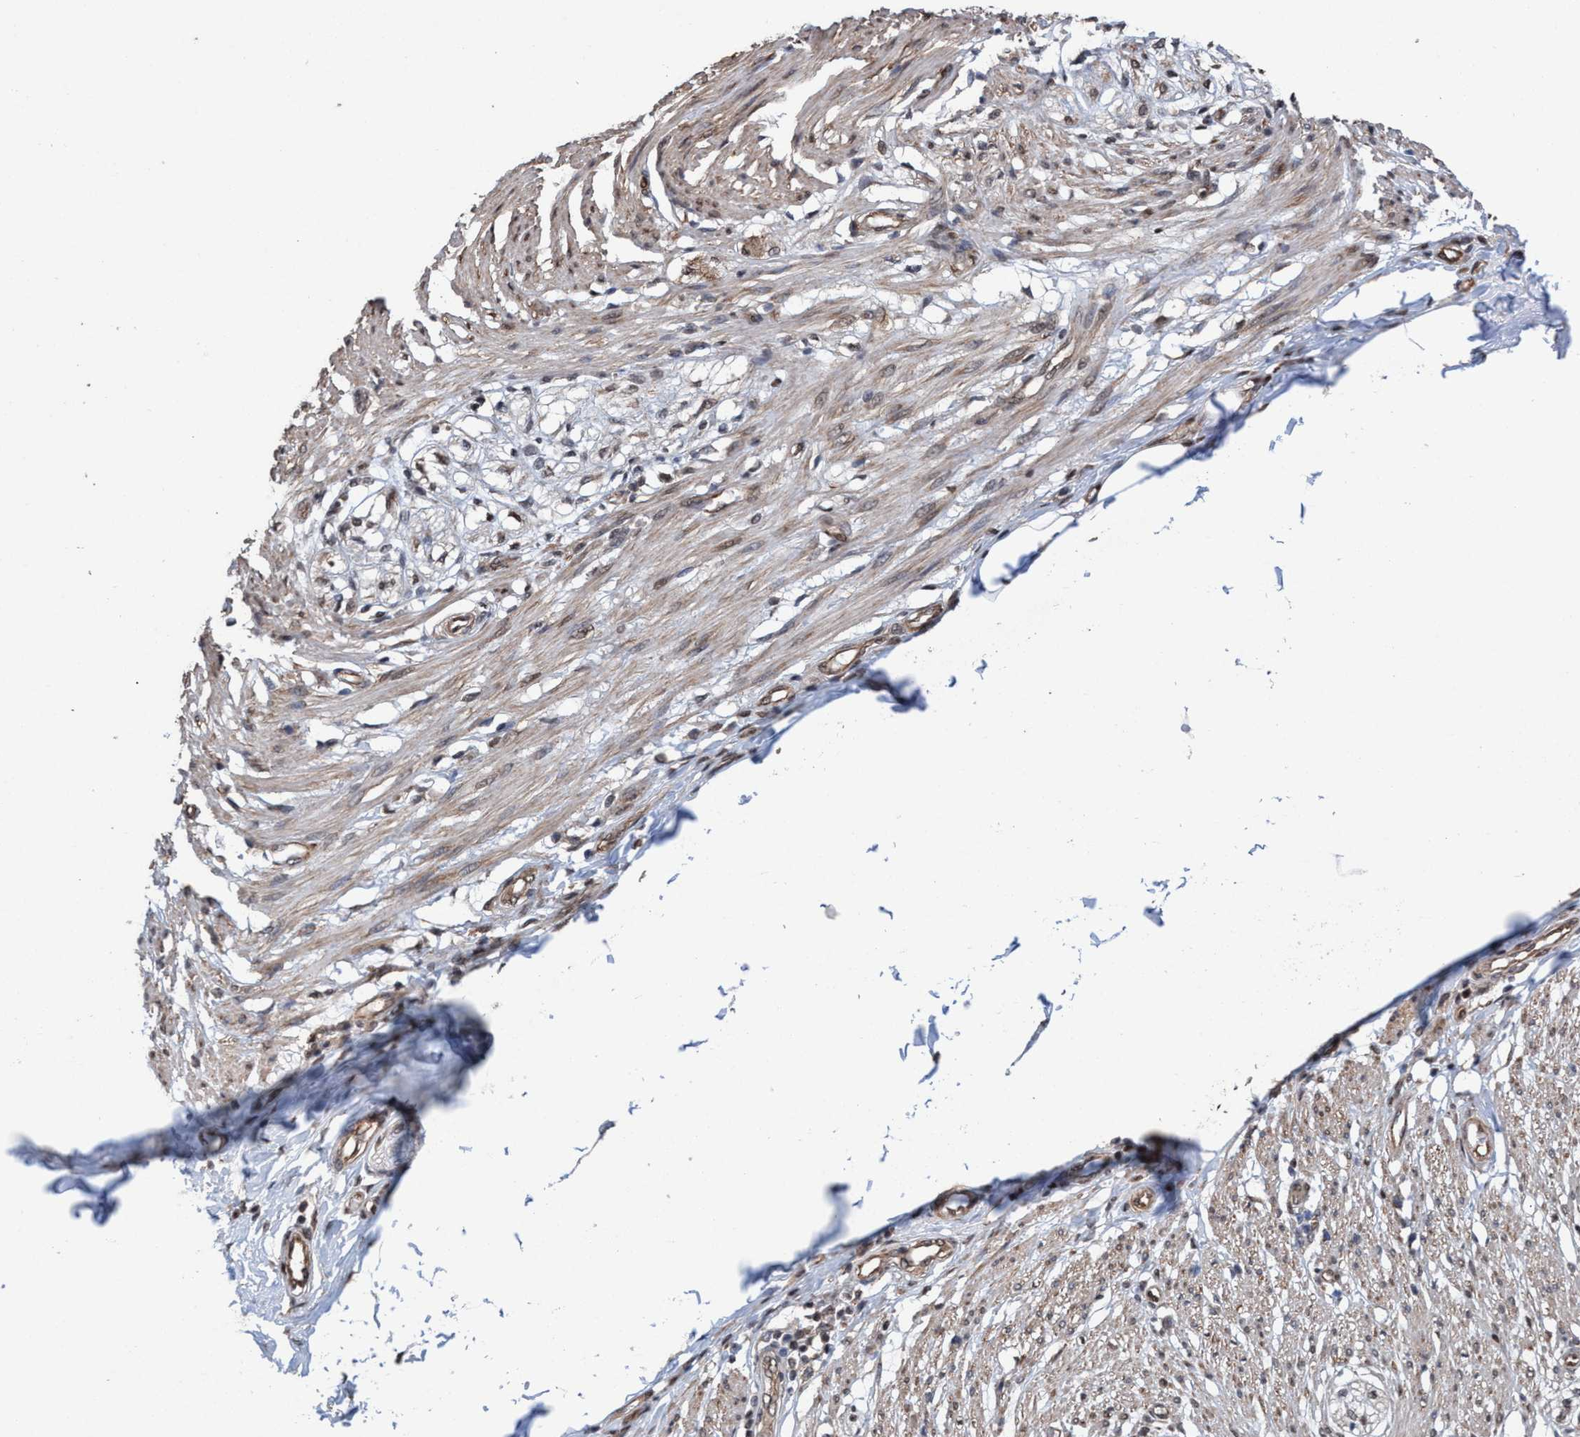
{"staining": {"intensity": "weak", "quantity": ">75%", "location": "cytoplasmic/membranous,nuclear"}, "tissue": "smooth muscle", "cell_type": "Smooth muscle cells", "image_type": "normal", "snomed": [{"axis": "morphology", "description": "Normal tissue, NOS"}, {"axis": "morphology", "description": "Adenocarcinoma, NOS"}, {"axis": "topography", "description": "Colon"}, {"axis": "topography", "description": "Peripheral nerve tissue"}], "caption": "Brown immunohistochemical staining in benign human smooth muscle exhibits weak cytoplasmic/membranous,nuclear staining in approximately >75% of smooth muscle cells. (Brightfield microscopy of DAB IHC at high magnification).", "gene": "METAP2", "patient": {"sex": "male", "age": 14}}